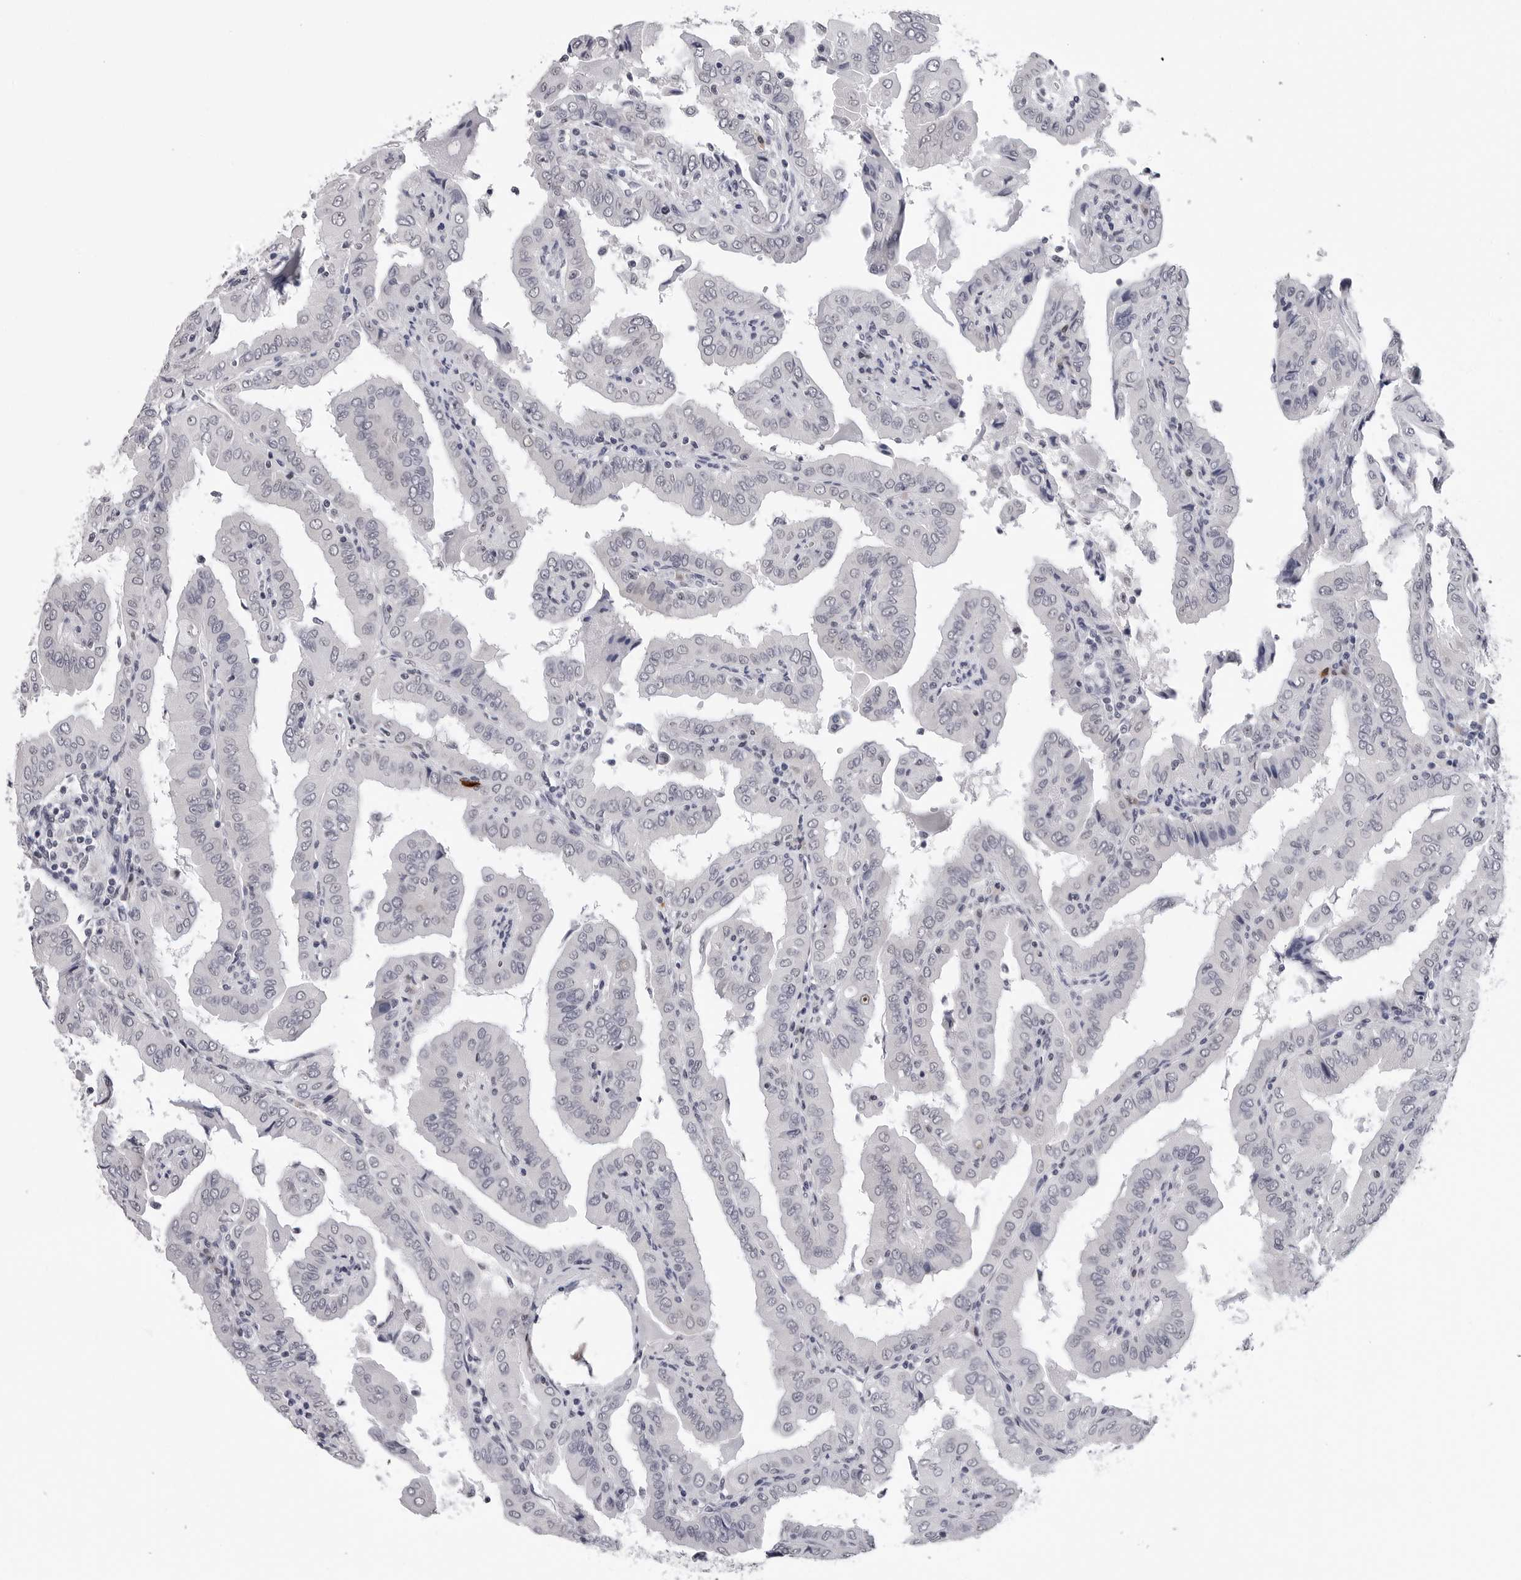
{"staining": {"intensity": "negative", "quantity": "none", "location": "none"}, "tissue": "thyroid cancer", "cell_type": "Tumor cells", "image_type": "cancer", "snomed": [{"axis": "morphology", "description": "Papillary adenocarcinoma, NOS"}, {"axis": "topography", "description": "Thyroid gland"}], "caption": "This is an IHC histopathology image of papillary adenocarcinoma (thyroid). There is no staining in tumor cells.", "gene": "GNL2", "patient": {"sex": "male", "age": 33}}